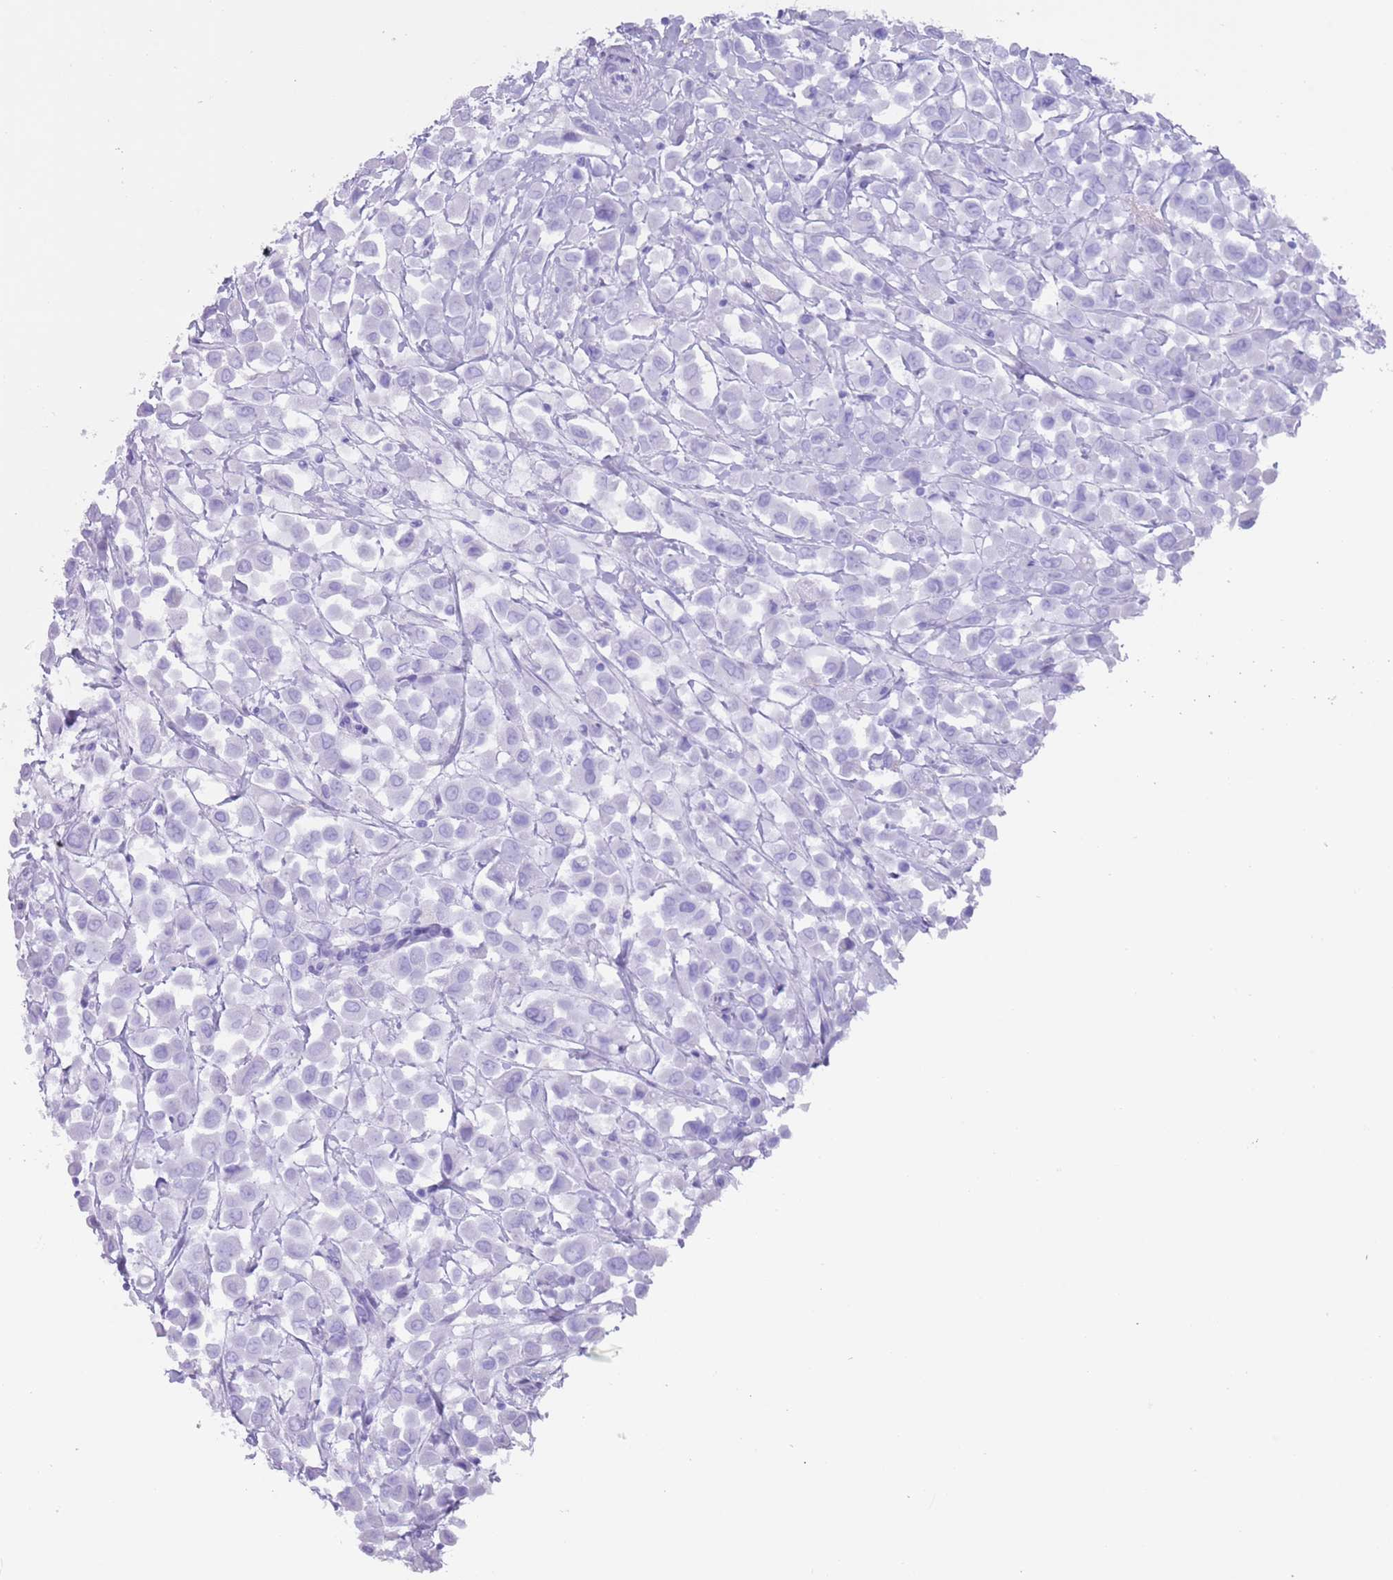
{"staining": {"intensity": "negative", "quantity": "none", "location": "none"}, "tissue": "breast cancer", "cell_type": "Tumor cells", "image_type": "cancer", "snomed": [{"axis": "morphology", "description": "Duct carcinoma"}, {"axis": "topography", "description": "Breast"}], "caption": "DAB immunohistochemical staining of breast intraductal carcinoma displays no significant staining in tumor cells.", "gene": "MYADML2", "patient": {"sex": "female", "age": 61}}